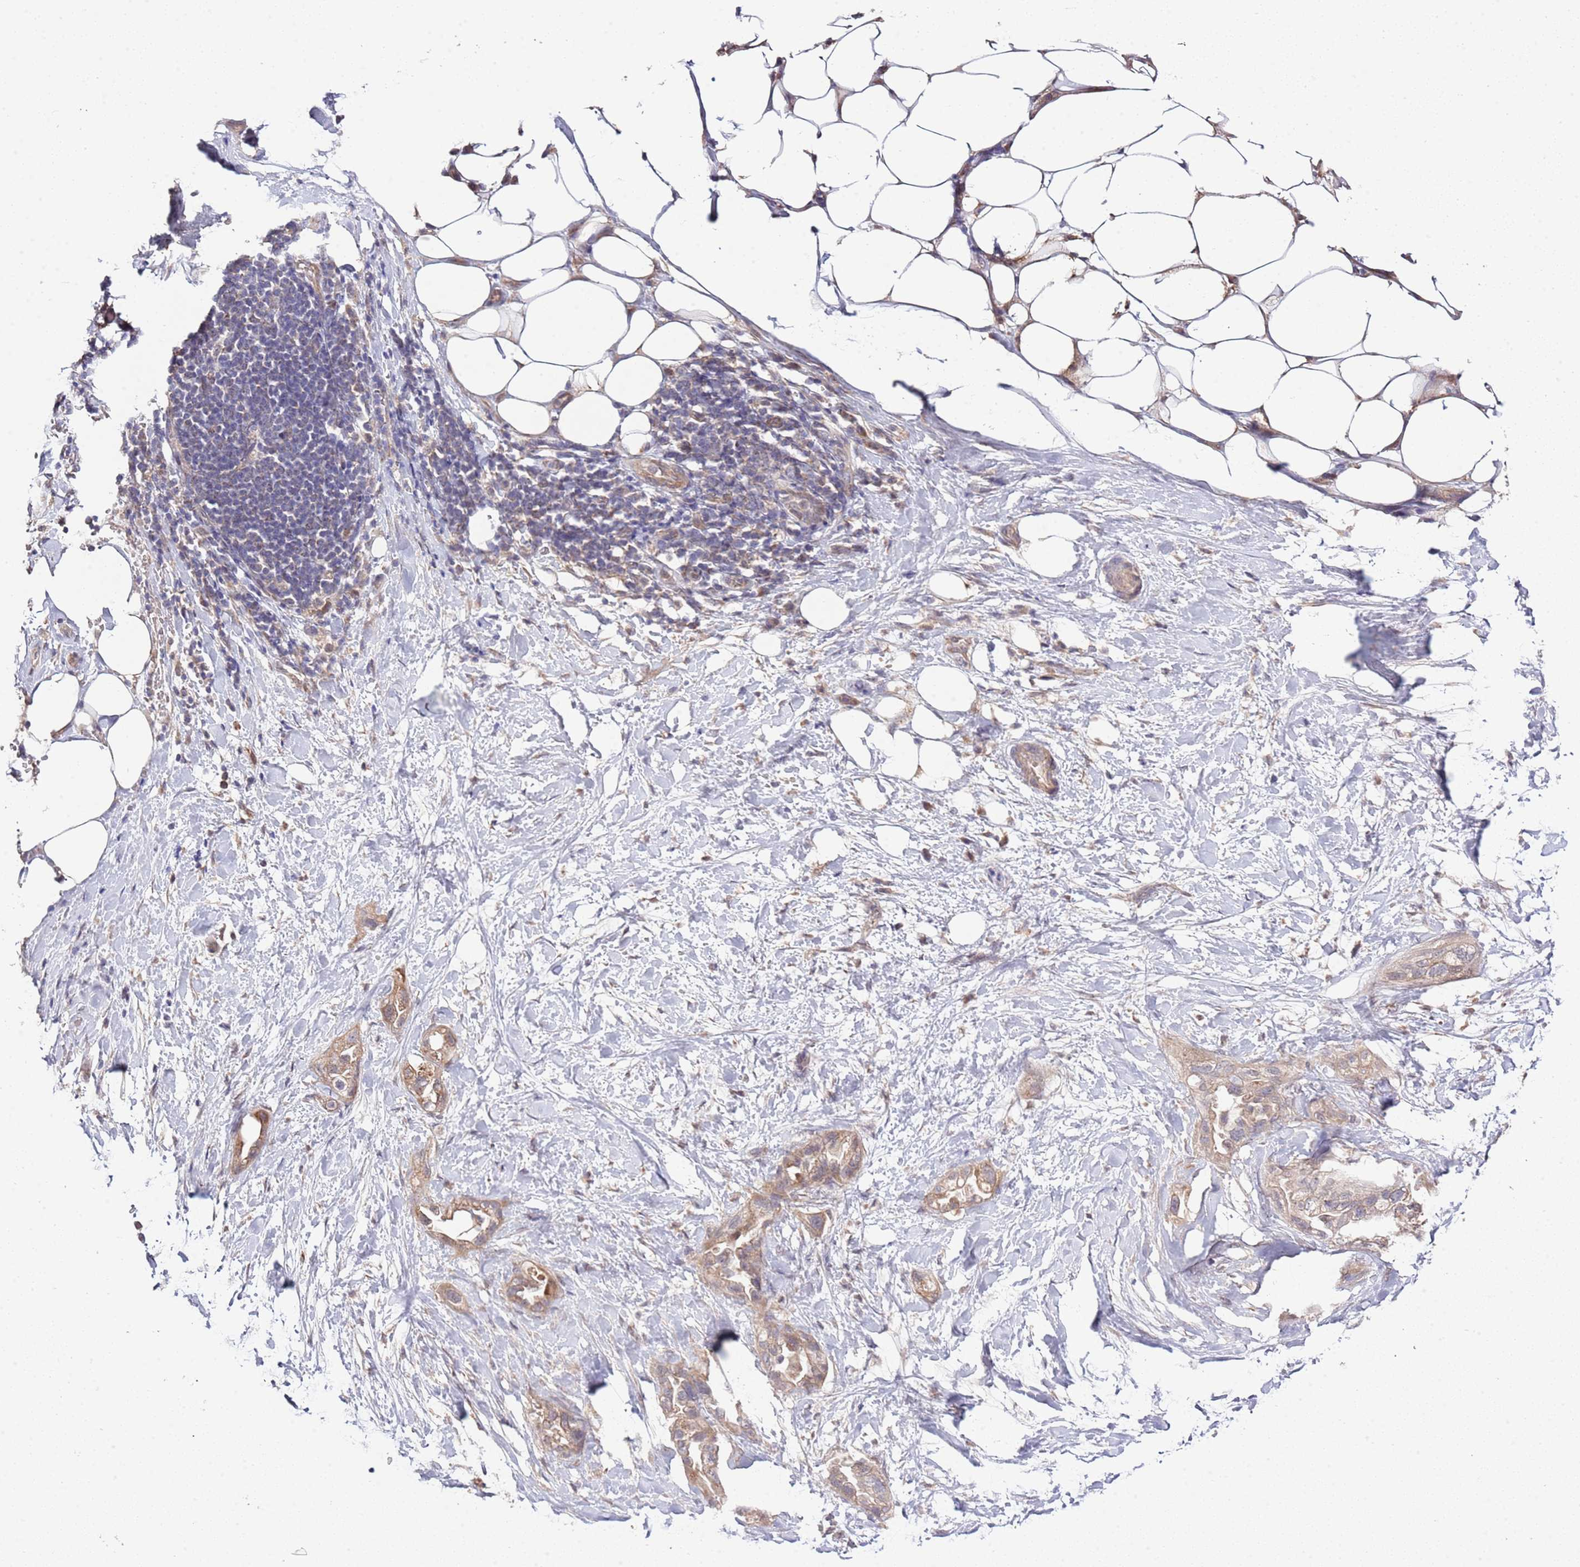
{"staining": {"intensity": "weak", "quantity": ">75%", "location": "cytoplasmic/membranous"}, "tissue": "pancreatic cancer", "cell_type": "Tumor cells", "image_type": "cancer", "snomed": [{"axis": "morphology", "description": "Adenocarcinoma, NOS"}, {"axis": "topography", "description": "Pancreas"}], "caption": "IHC (DAB (3,3'-diaminobenzidine)) staining of human pancreatic cancer (adenocarcinoma) shows weak cytoplasmic/membranous protein positivity in about >75% of tumor cells.", "gene": "IVD", "patient": {"sex": "male", "age": 44}}